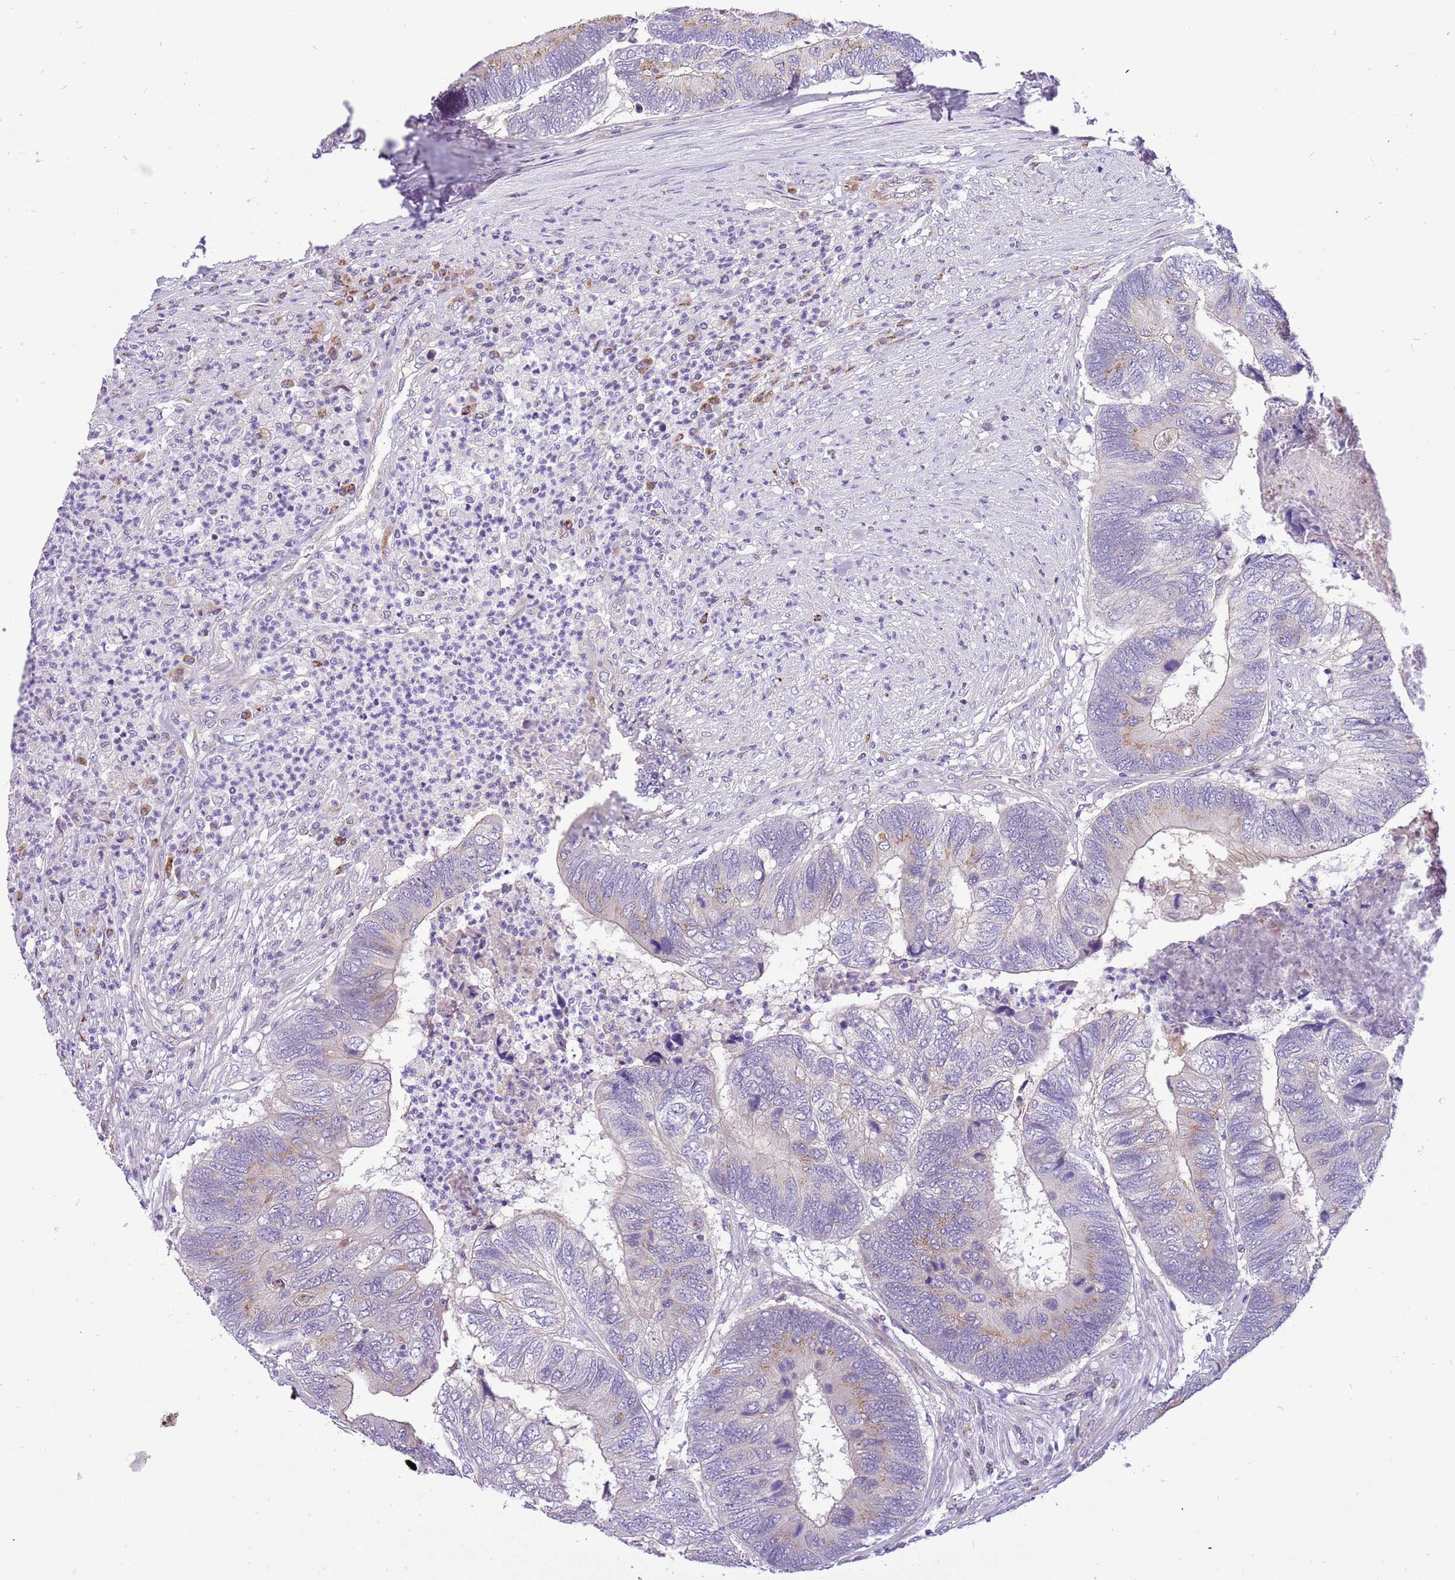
{"staining": {"intensity": "weak", "quantity": "<25%", "location": "cytoplasmic/membranous"}, "tissue": "colorectal cancer", "cell_type": "Tumor cells", "image_type": "cancer", "snomed": [{"axis": "morphology", "description": "Adenocarcinoma, NOS"}, {"axis": "topography", "description": "Colon"}], "caption": "Immunohistochemistry of colorectal adenocarcinoma exhibits no positivity in tumor cells. (IHC, brightfield microscopy, high magnification).", "gene": "COX17", "patient": {"sex": "female", "age": 67}}